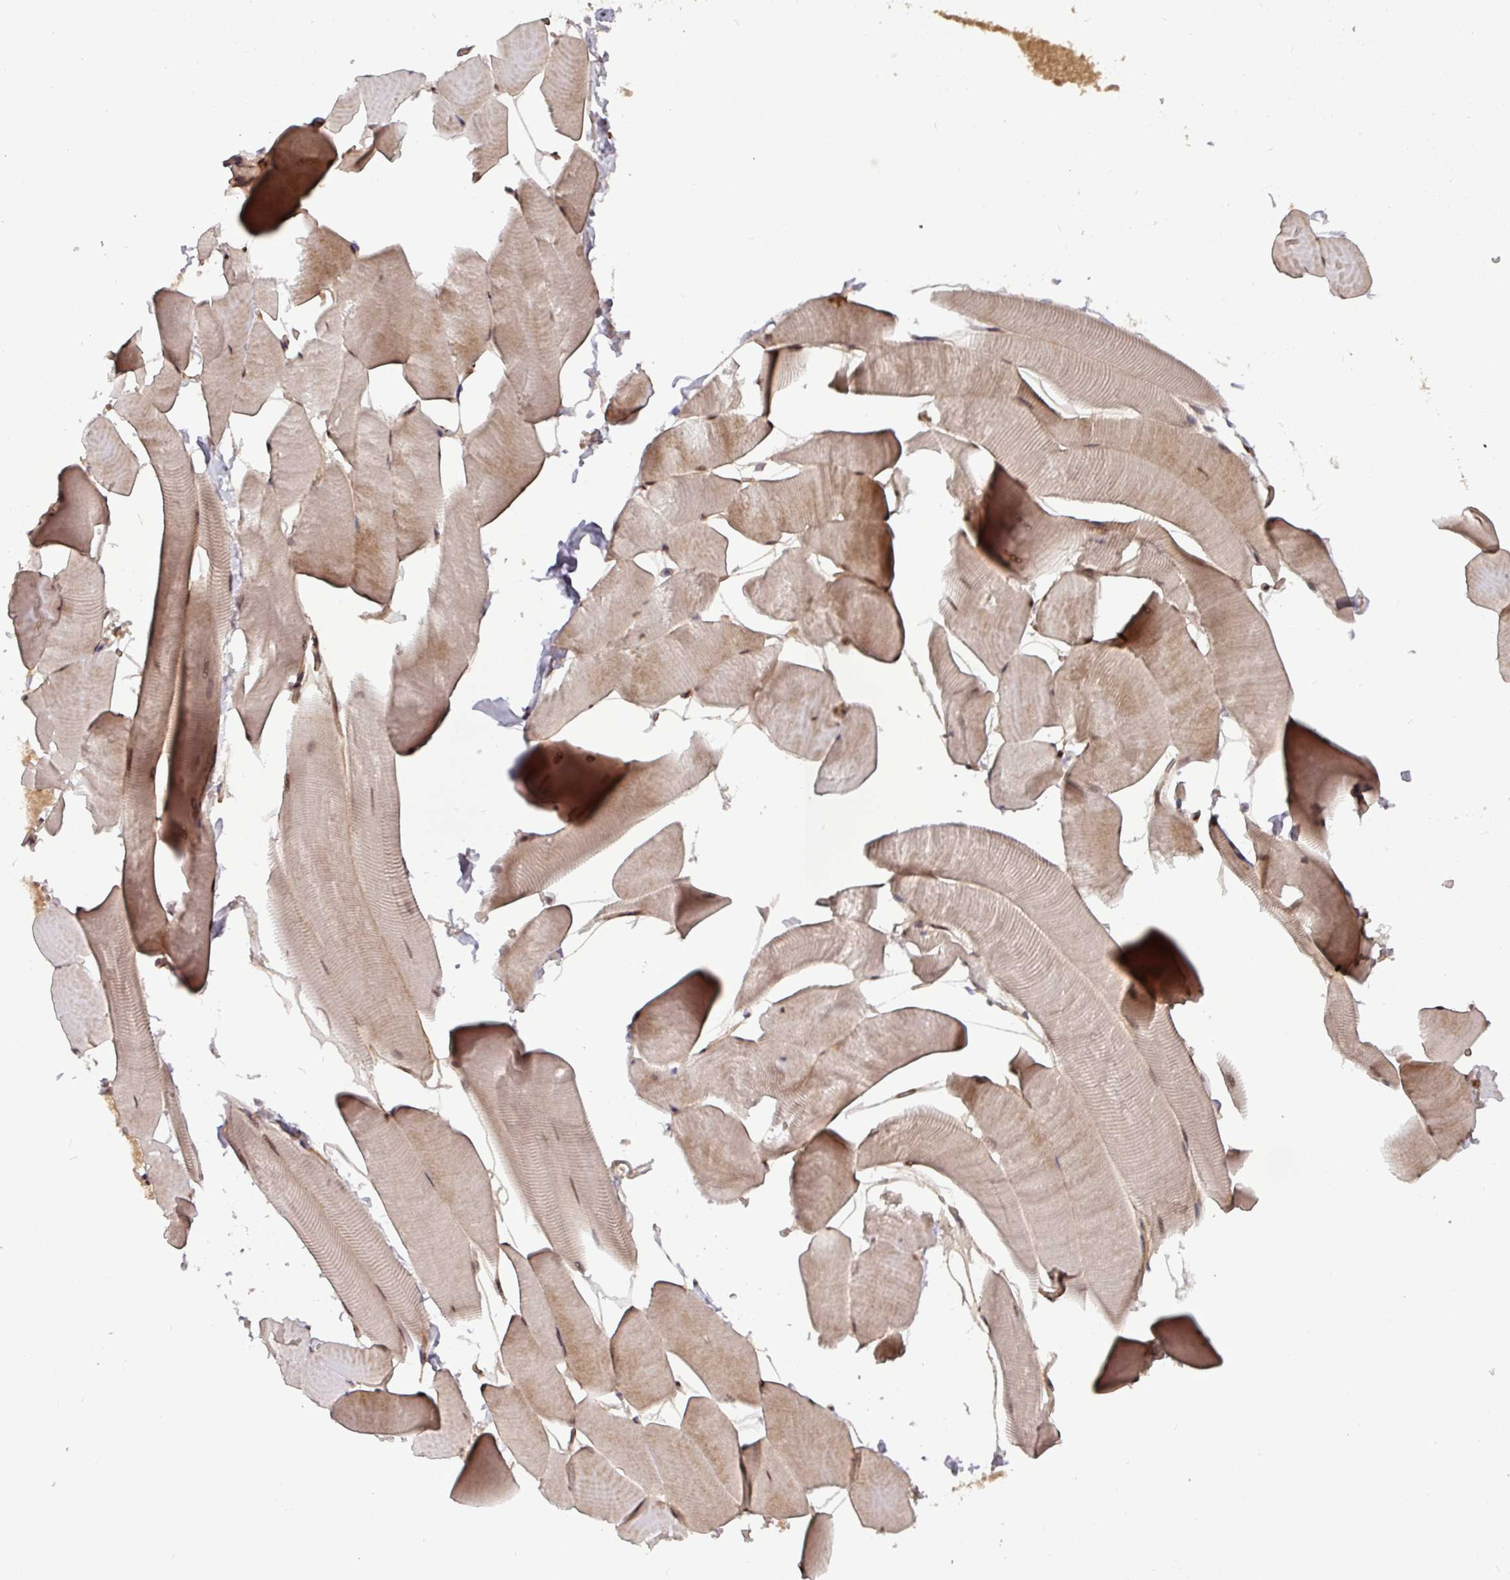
{"staining": {"intensity": "moderate", "quantity": "25%-75%", "location": "cytoplasmic/membranous,nuclear"}, "tissue": "skeletal muscle", "cell_type": "Myocytes", "image_type": "normal", "snomed": [{"axis": "morphology", "description": "Normal tissue, NOS"}, {"axis": "topography", "description": "Skeletal muscle"}], "caption": "High-power microscopy captured an immunohistochemistry photomicrograph of benign skeletal muscle, revealing moderate cytoplasmic/membranous,nuclear staining in about 25%-75% of myocytes.", "gene": "CIC", "patient": {"sex": "male", "age": 25}}